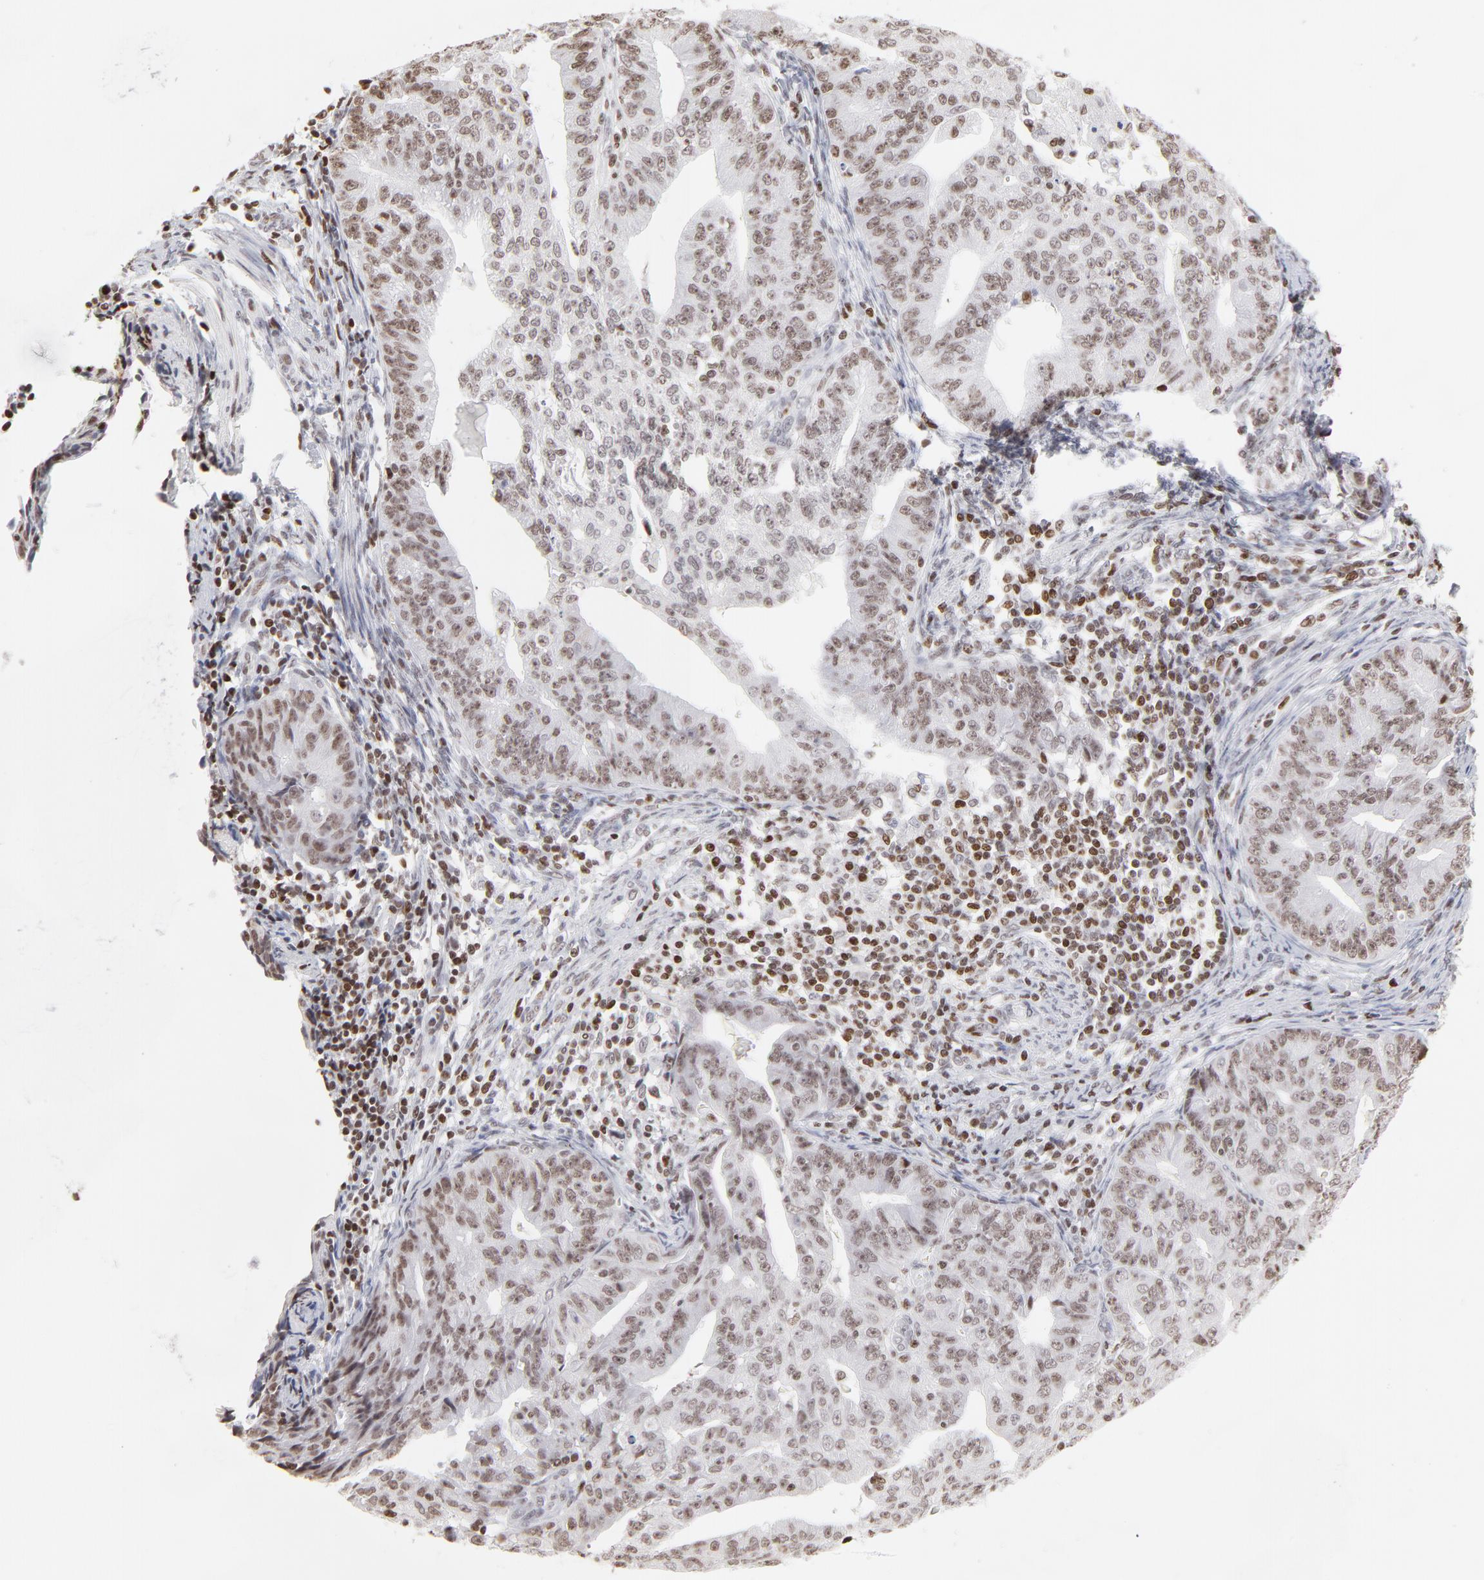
{"staining": {"intensity": "moderate", "quantity": "25%-75%", "location": "nuclear"}, "tissue": "endometrial cancer", "cell_type": "Tumor cells", "image_type": "cancer", "snomed": [{"axis": "morphology", "description": "Adenocarcinoma, NOS"}, {"axis": "topography", "description": "Endometrium"}], "caption": "This is a histology image of IHC staining of adenocarcinoma (endometrial), which shows moderate expression in the nuclear of tumor cells.", "gene": "PARP1", "patient": {"sex": "female", "age": 56}}